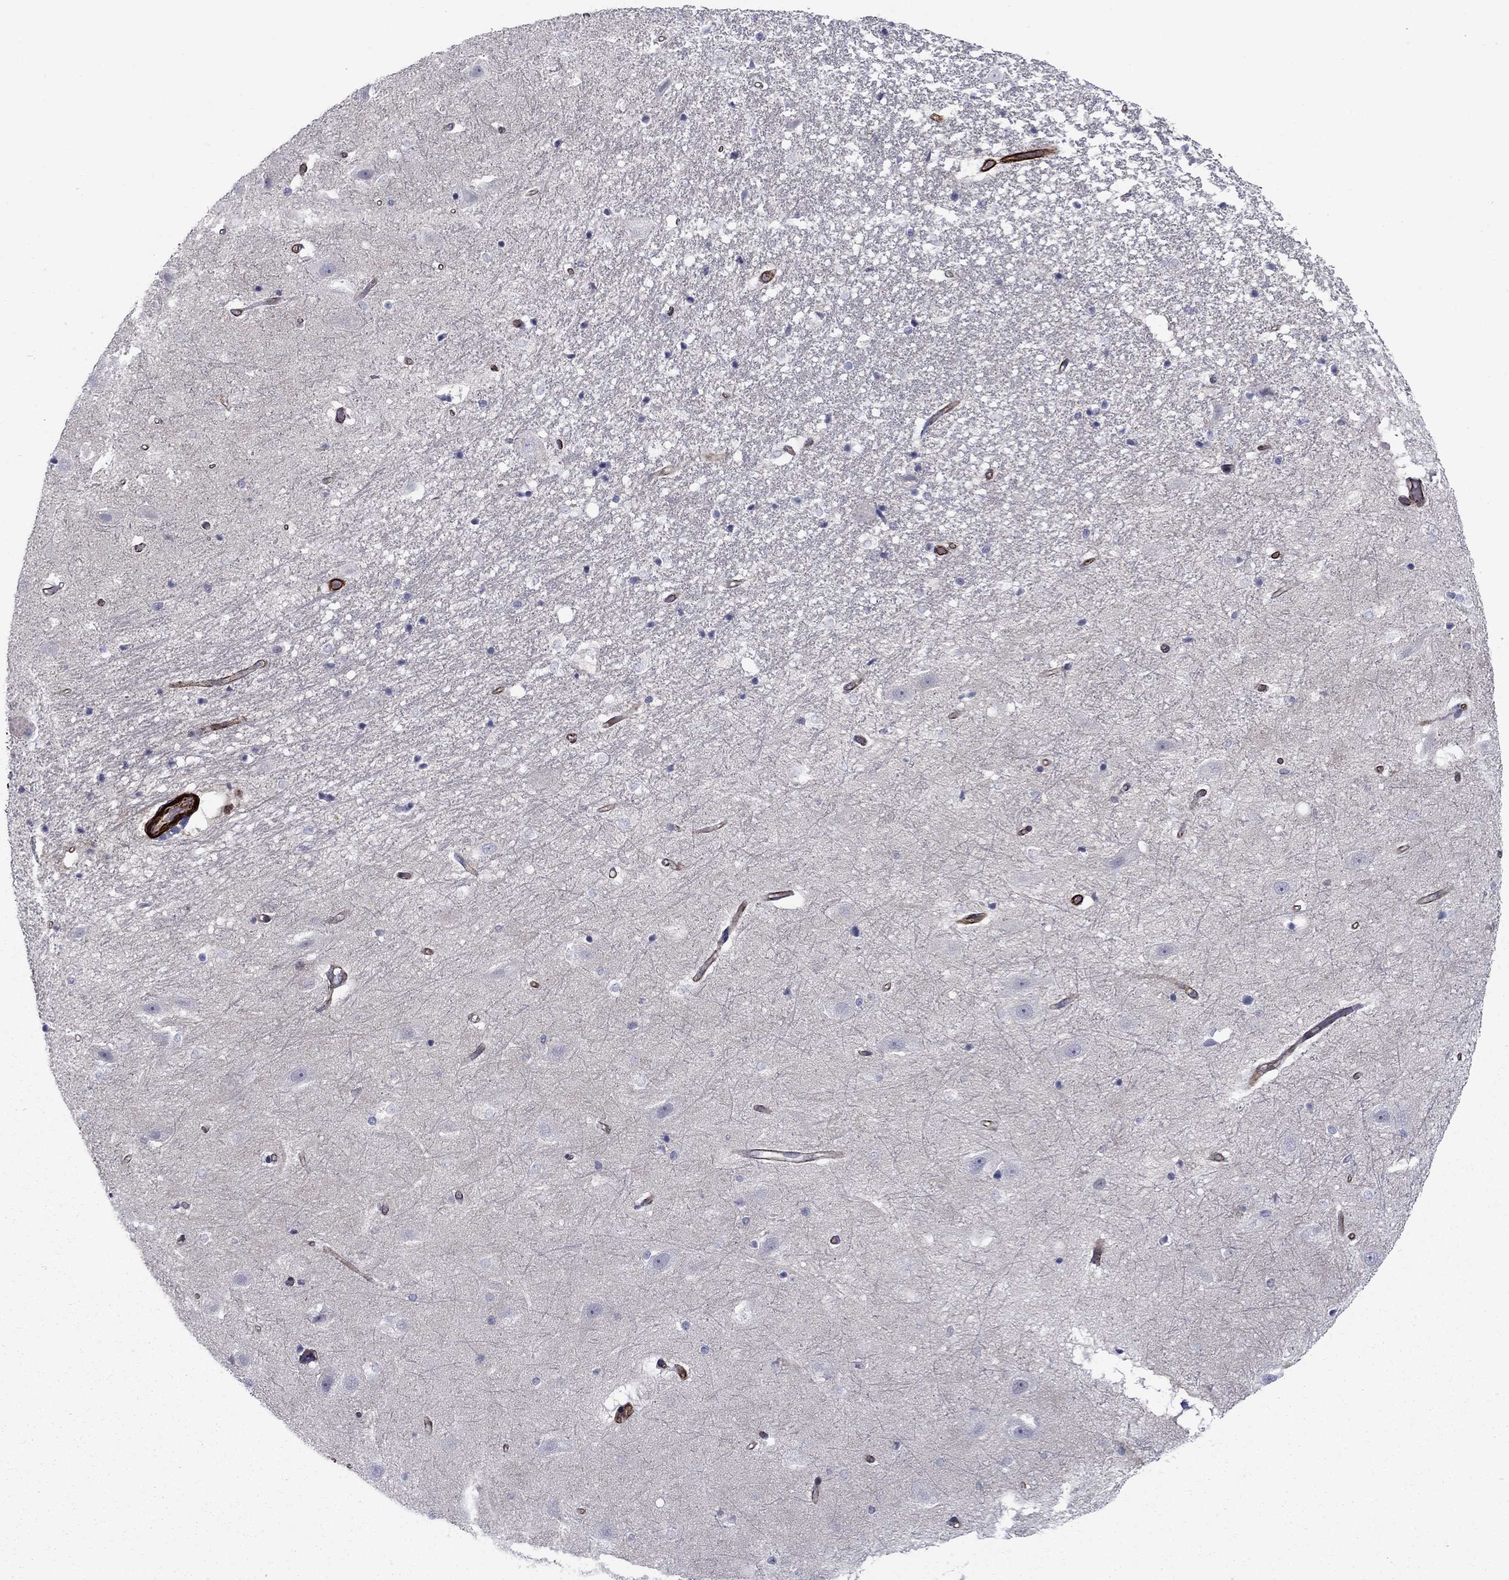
{"staining": {"intensity": "negative", "quantity": "none", "location": "none"}, "tissue": "hippocampus", "cell_type": "Glial cells", "image_type": "normal", "snomed": [{"axis": "morphology", "description": "Normal tissue, NOS"}, {"axis": "topography", "description": "Hippocampus"}], "caption": "This is an immunohistochemistry (IHC) image of benign human hippocampus. There is no expression in glial cells.", "gene": "KRBA1", "patient": {"sex": "male", "age": 49}}